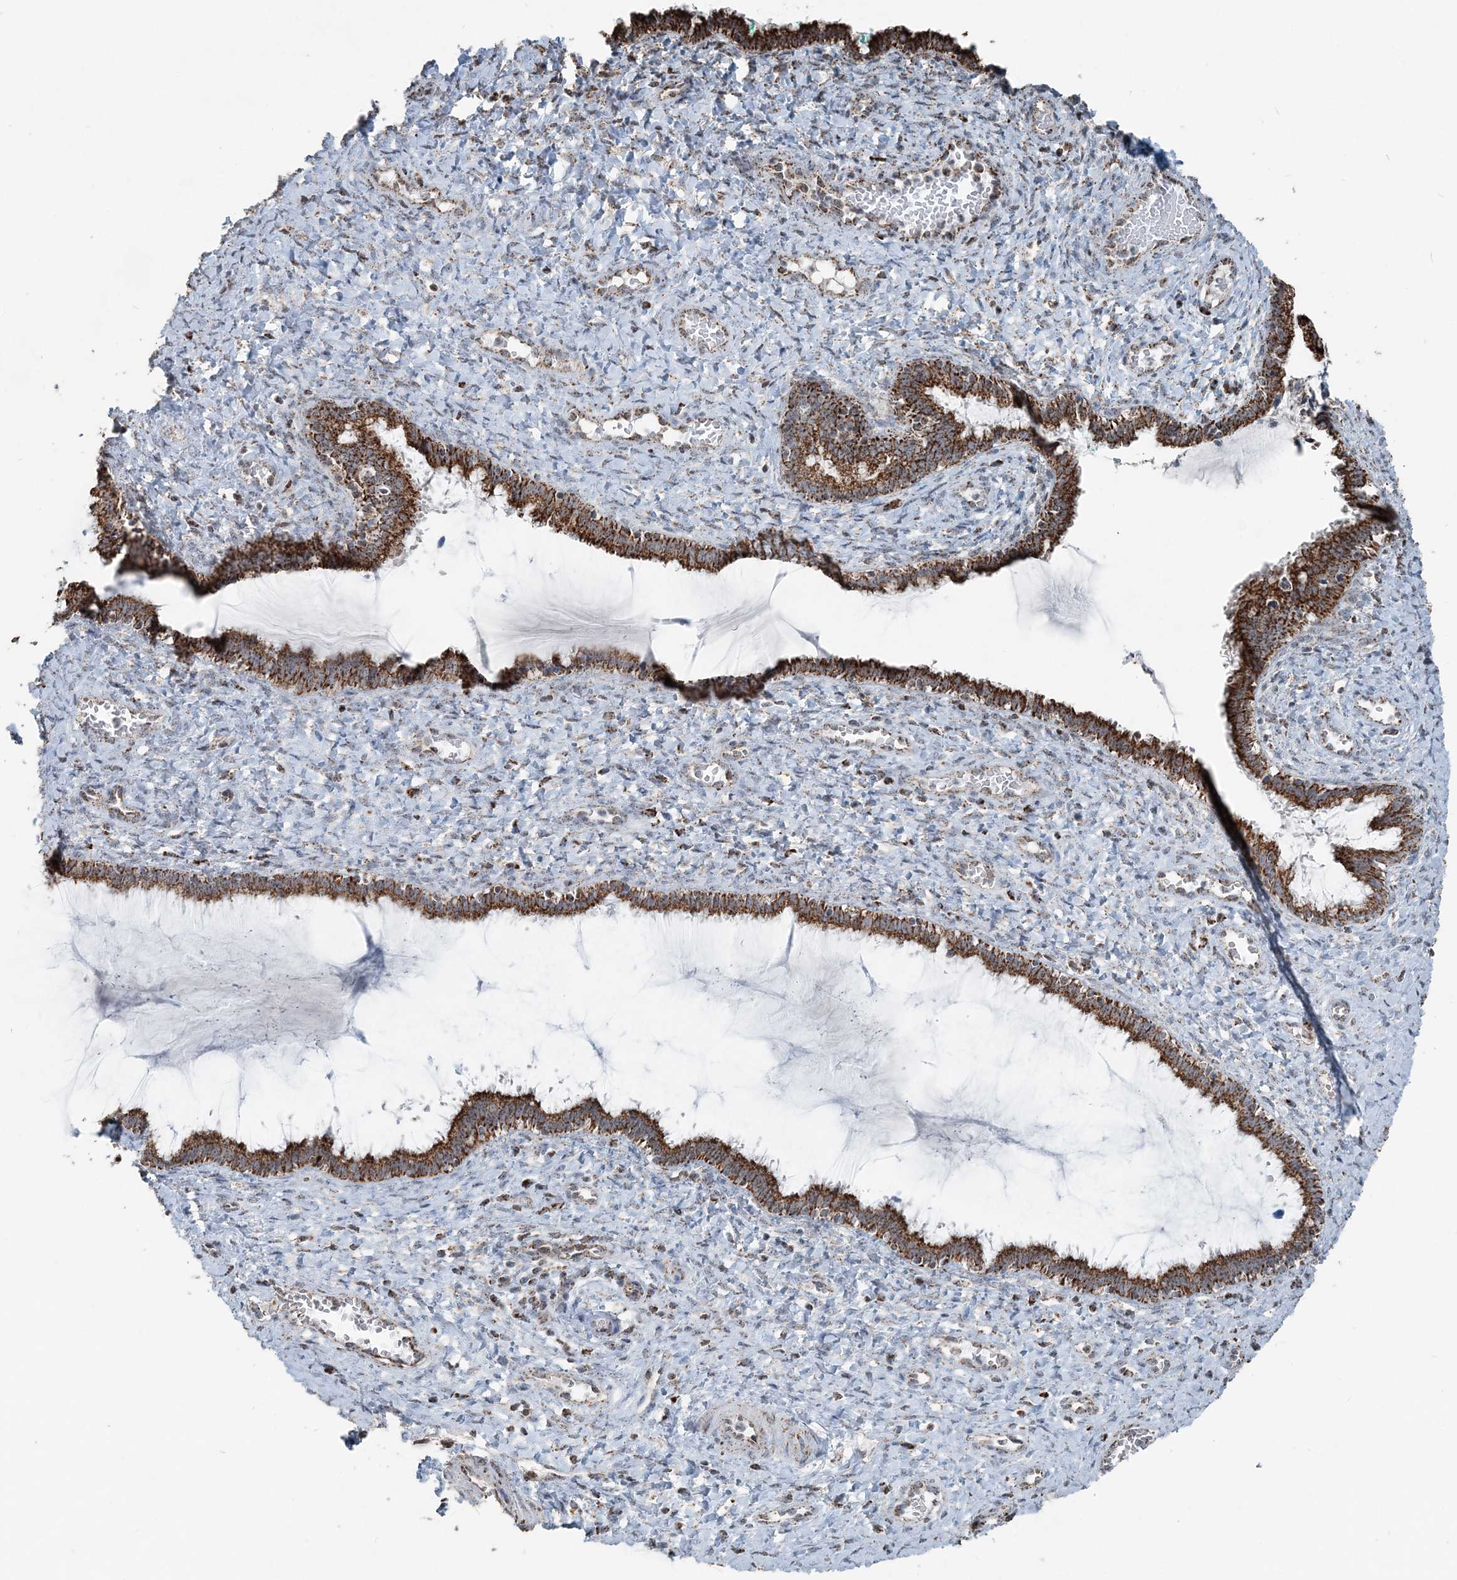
{"staining": {"intensity": "strong", "quantity": ">75%", "location": "cytoplasmic/membranous"}, "tissue": "cervix", "cell_type": "Glandular cells", "image_type": "normal", "snomed": [{"axis": "morphology", "description": "Normal tissue, NOS"}, {"axis": "morphology", "description": "Adenocarcinoma, NOS"}, {"axis": "topography", "description": "Cervix"}], "caption": "The photomicrograph reveals a brown stain indicating the presence of a protein in the cytoplasmic/membranous of glandular cells in cervix.", "gene": "SUCLG1", "patient": {"sex": "female", "age": 29}}